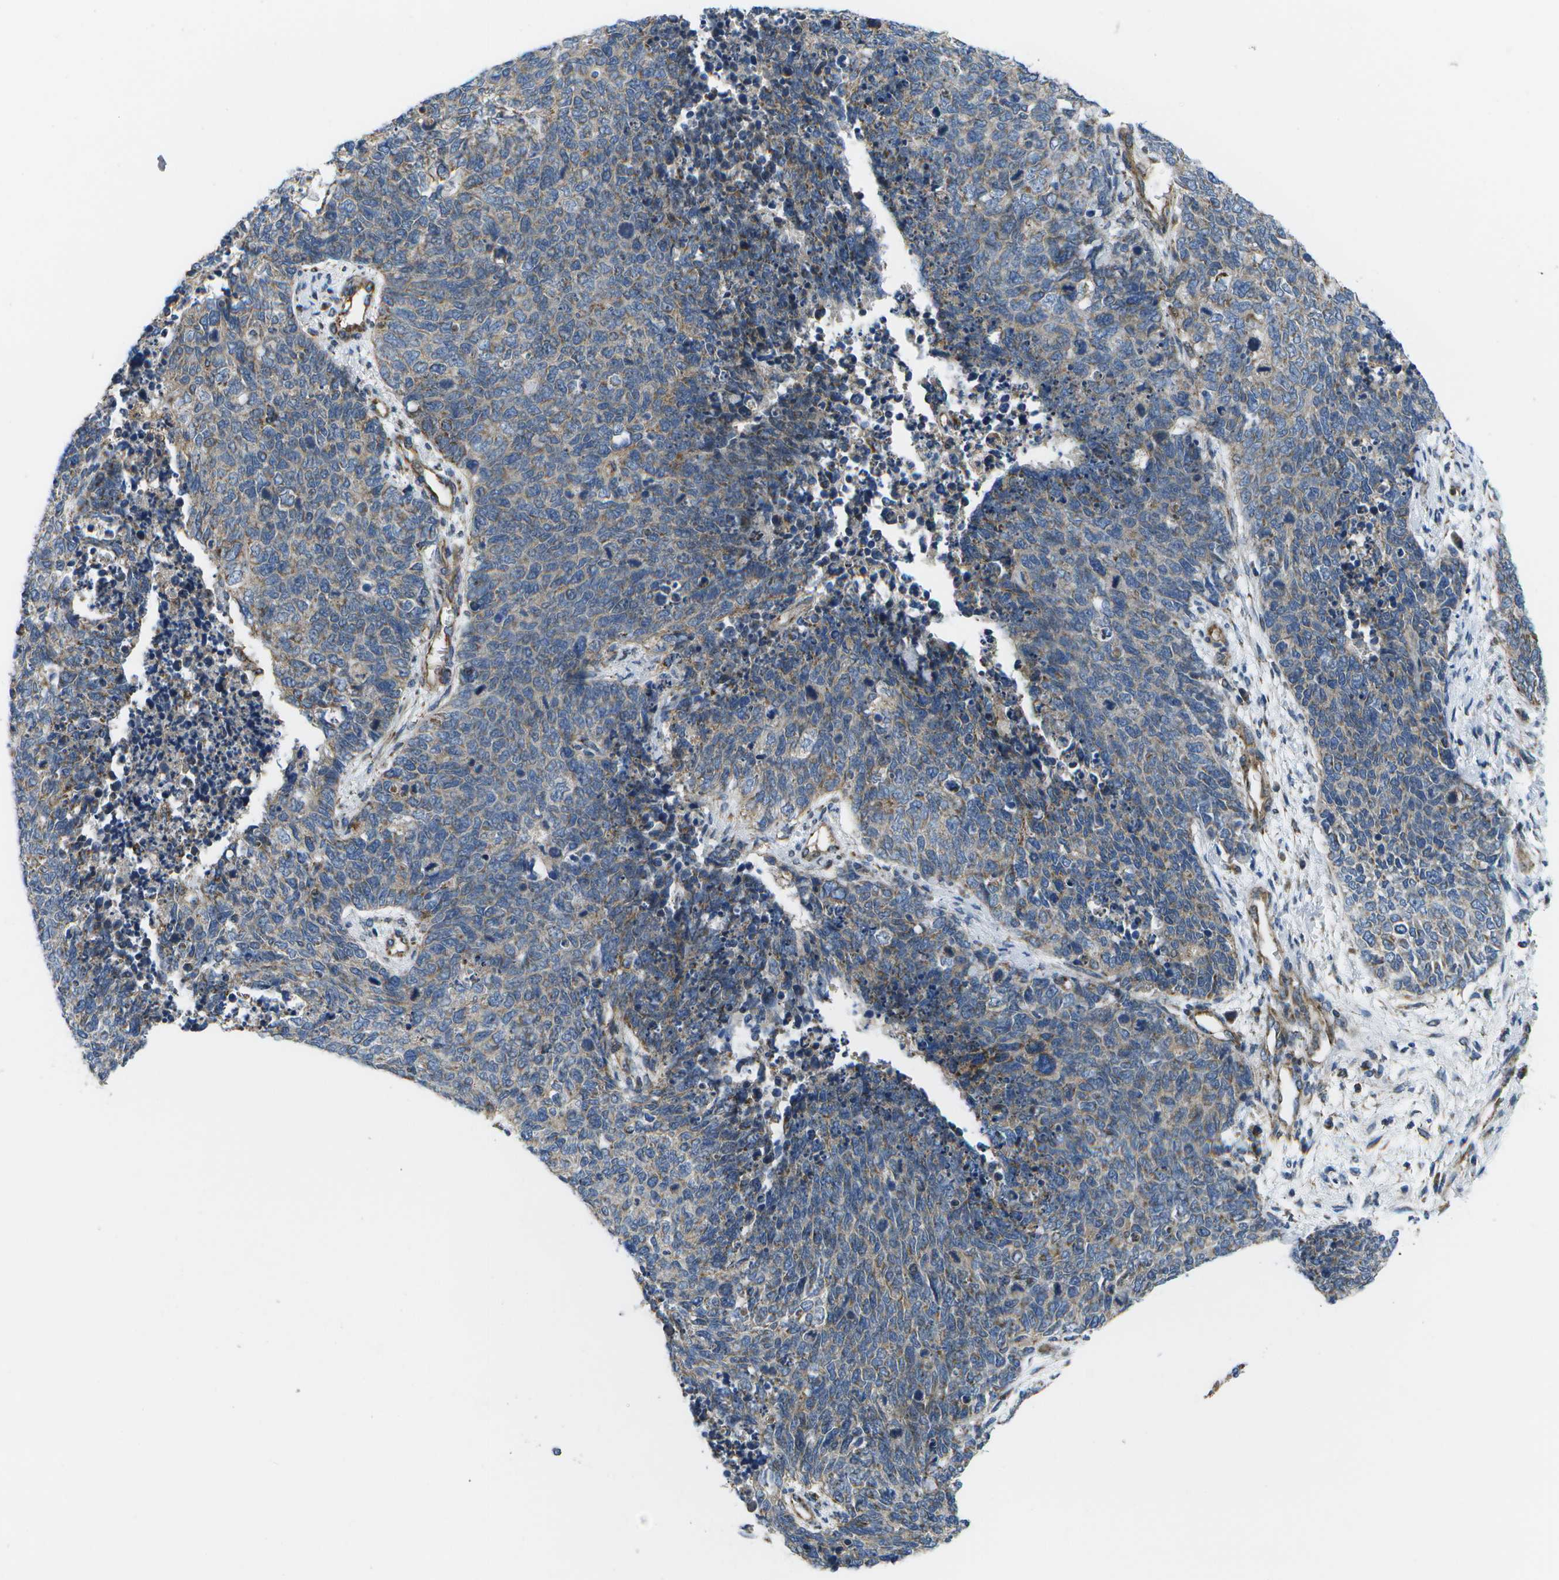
{"staining": {"intensity": "weak", "quantity": ">75%", "location": "cytoplasmic/membranous"}, "tissue": "cervical cancer", "cell_type": "Tumor cells", "image_type": "cancer", "snomed": [{"axis": "morphology", "description": "Squamous cell carcinoma, NOS"}, {"axis": "topography", "description": "Cervix"}], "caption": "Weak cytoplasmic/membranous positivity is appreciated in approximately >75% of tumor cells in squamous cell carcinoma (cervical).", "gene": "MVK", "patient": {"sex": "female", "age": 63}}